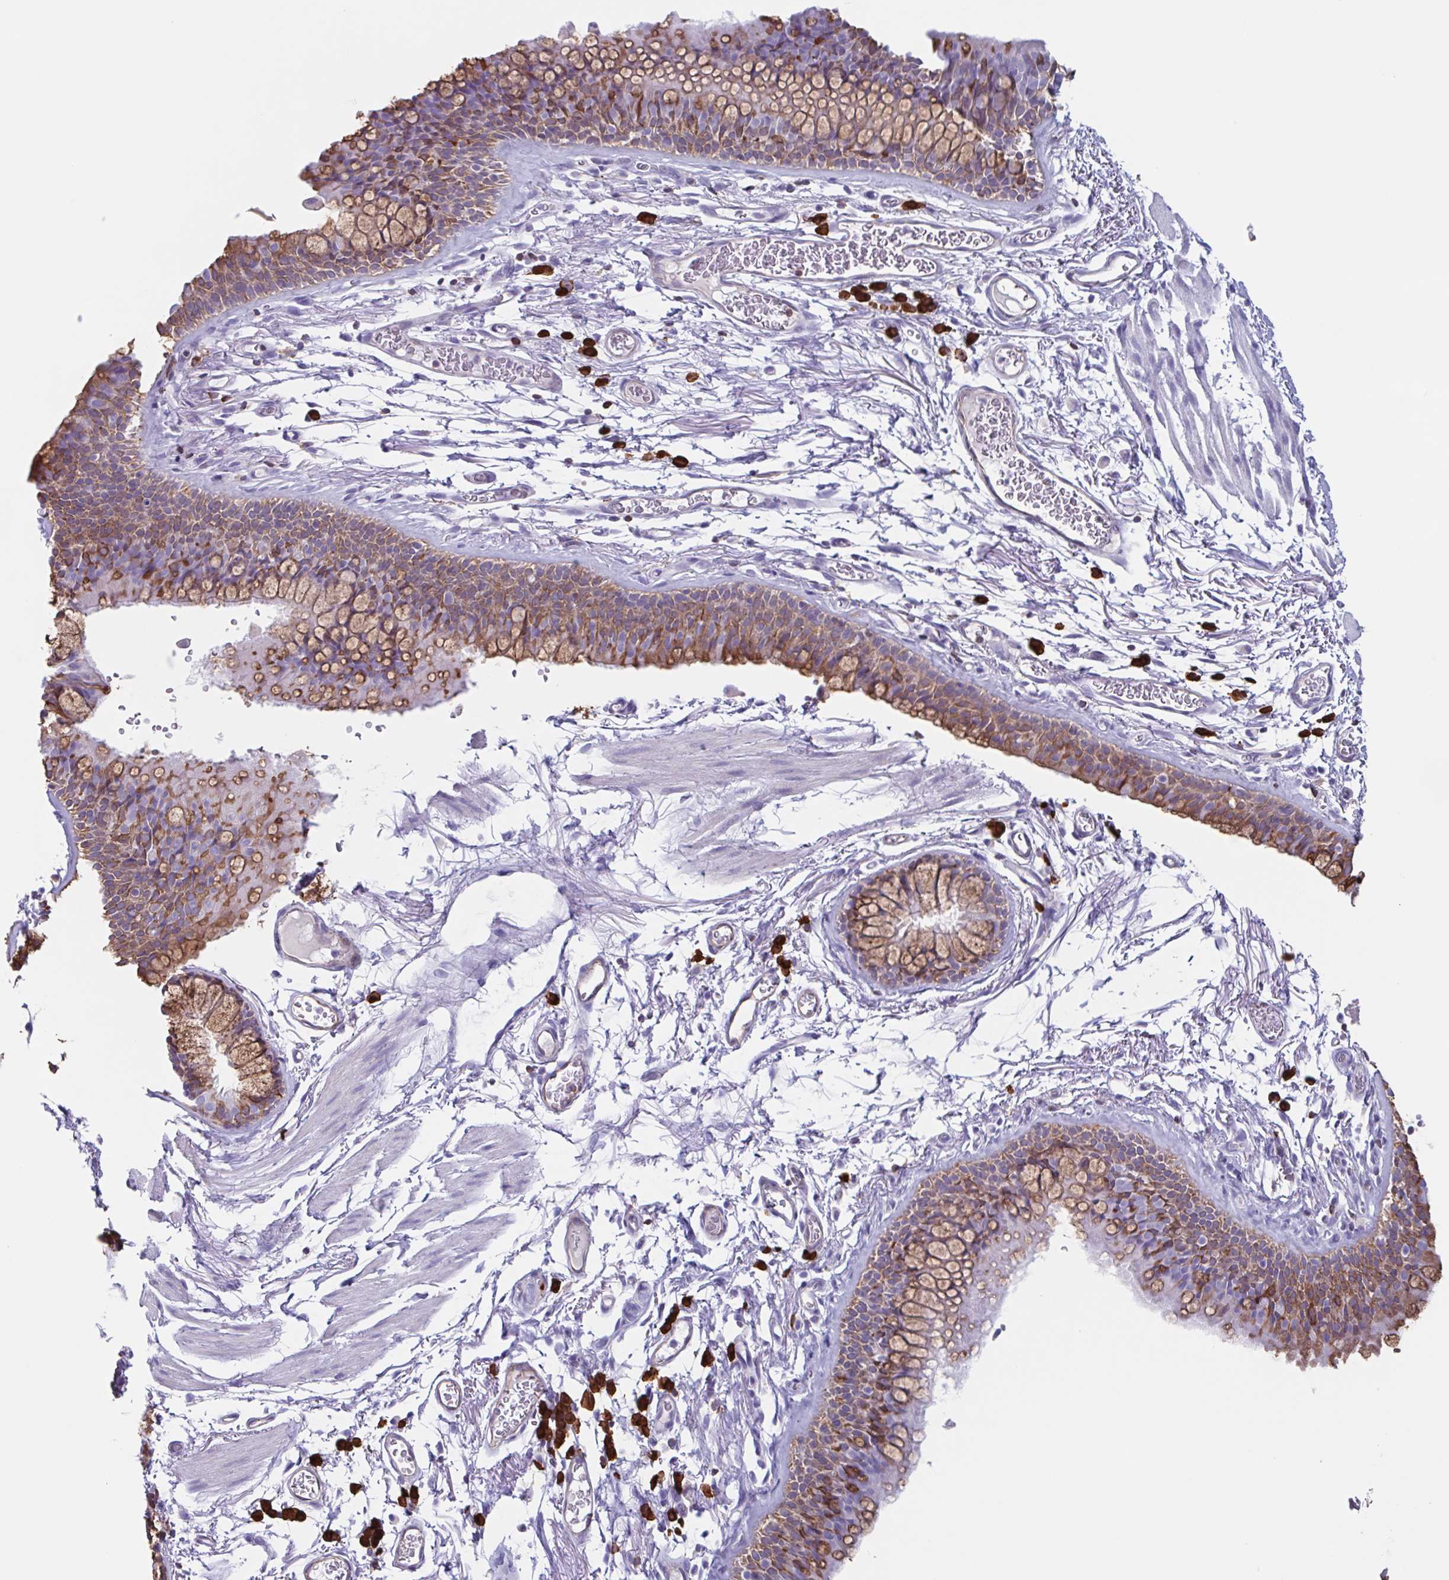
{"staining": {"intensity": "moderate", "quantity": "25%-75%", "location": "cytoplasmic/membranous"}, "tissue": "bronchus", "cell_type": "Respiratory epithelial cells", "image_type": "normal", "snomed": [{"axis": "morphology", "description": "Normal tissue, NOS"}, {"axis": "topography", "description": "Cartilage tissue"}, {"axis": "topography", "description": "Bronchus"}], "caption": "Respiratory epithelial cells demonstrate medium levels of moderate cytoplasmic/membranous positivity in about 25%-75% of cells in unremarkable bronchus. (IHC, brightfield microscopy, high magnification).", "gene": "TPD52", "patient": {"sex": "female", "age": 79}}